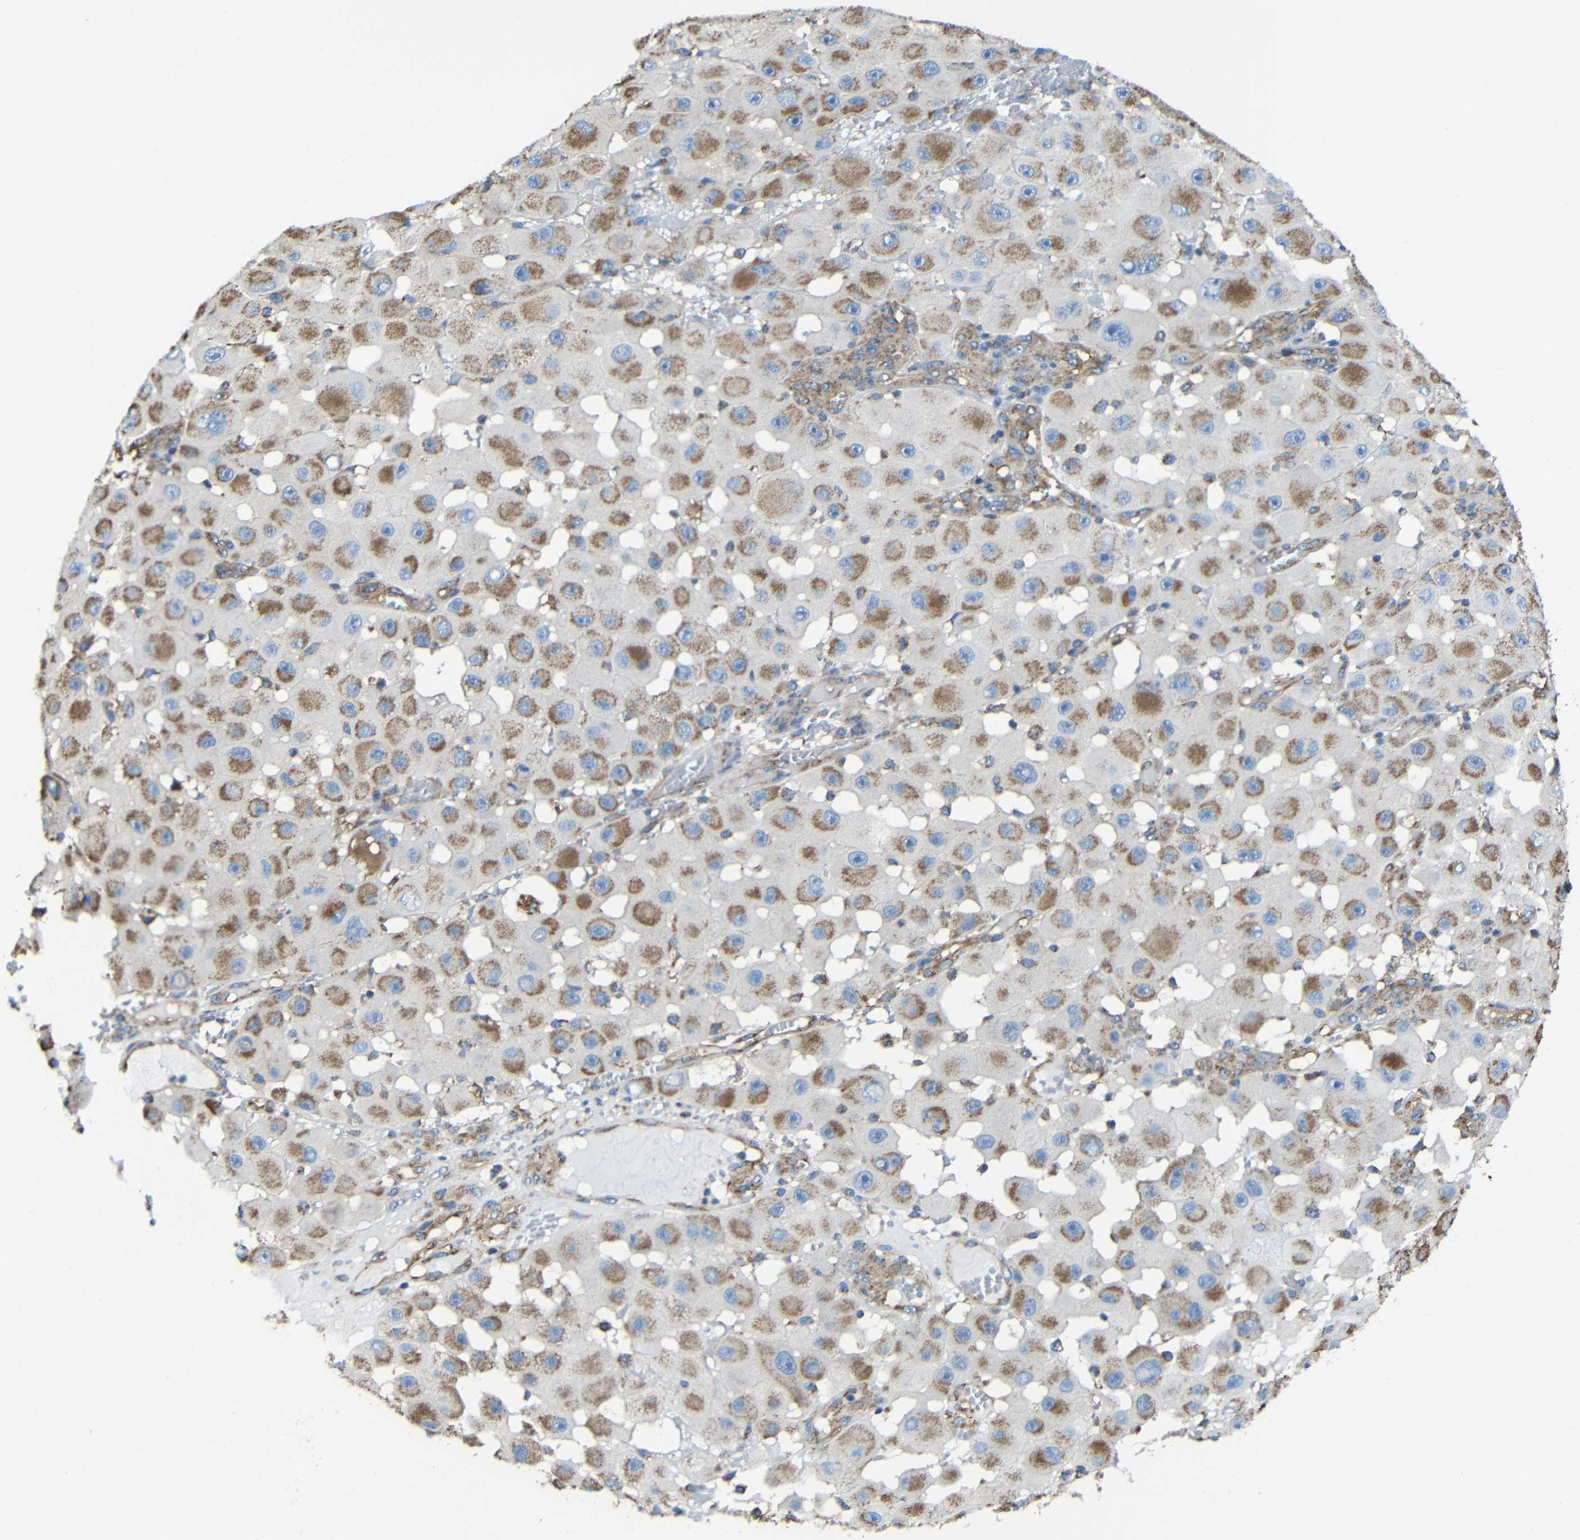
{"staining": {"intensity": "moderate", "quantity": ">75%", "location": "cytoplasmic/membranous"}, "tissue": "melanoma", "cell_type": "Tumor cells", "image_type": "cancer", "snomed": [{"axis": "morphology", "description": "Malignant melanoma, NOS"}, {"axis": "topography", "description": "Skin"}], "caption": "This photomicrograph displays IHC staining of melanoma, with medium moderate cytoplasmic/membranous expression in about >75% of tumor cells.", "gene": "INTS6L", "patient": {"sex": "female", "age": 81}}